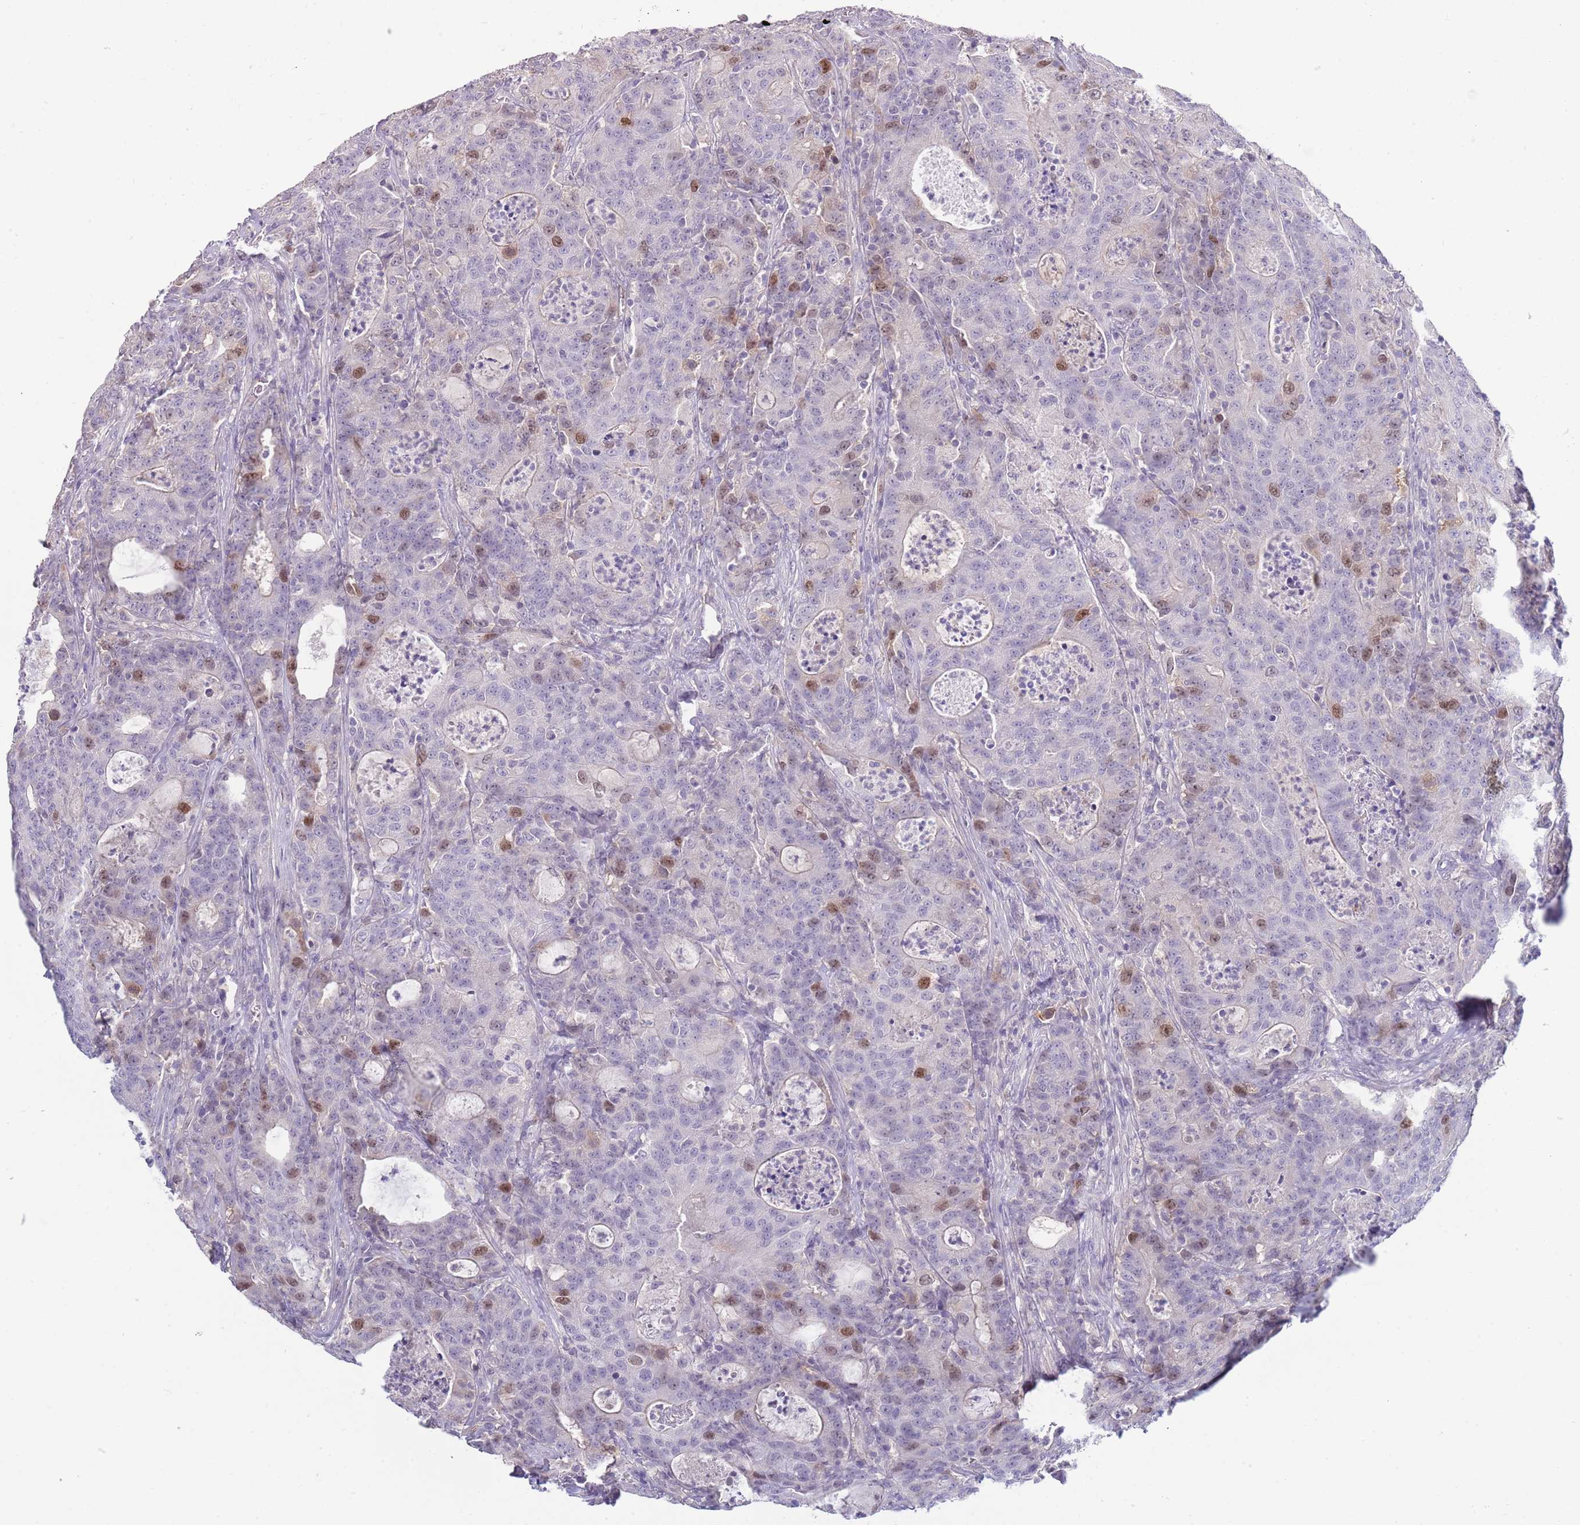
{"staining": {"intensity": "moderate", "quantity": "<25%", "location": "nuclear"}, "tissue": "colorectal cancer", "cell_type": "Tumor cells", "image_type": "cancer", "snomed": [{"axis": "morphology", "description": "Adenocarcinoma, NOS"}, {"axis": "topography", "description": "Colon"}], "caption": "Immunohistochemical staining of colorectal cancer (adenocarcinoma) displays moderate nuclear protein staining in approximately <25% of tumor cells. The staining is performed using DAB (3,3'-diaminobenzidine) brown chromogen to label protein expression. The nuclei are counter-stained blue using hematoxylin.", "gene": "PIMREG", "patient": {"sex": "male", "age": 83}}